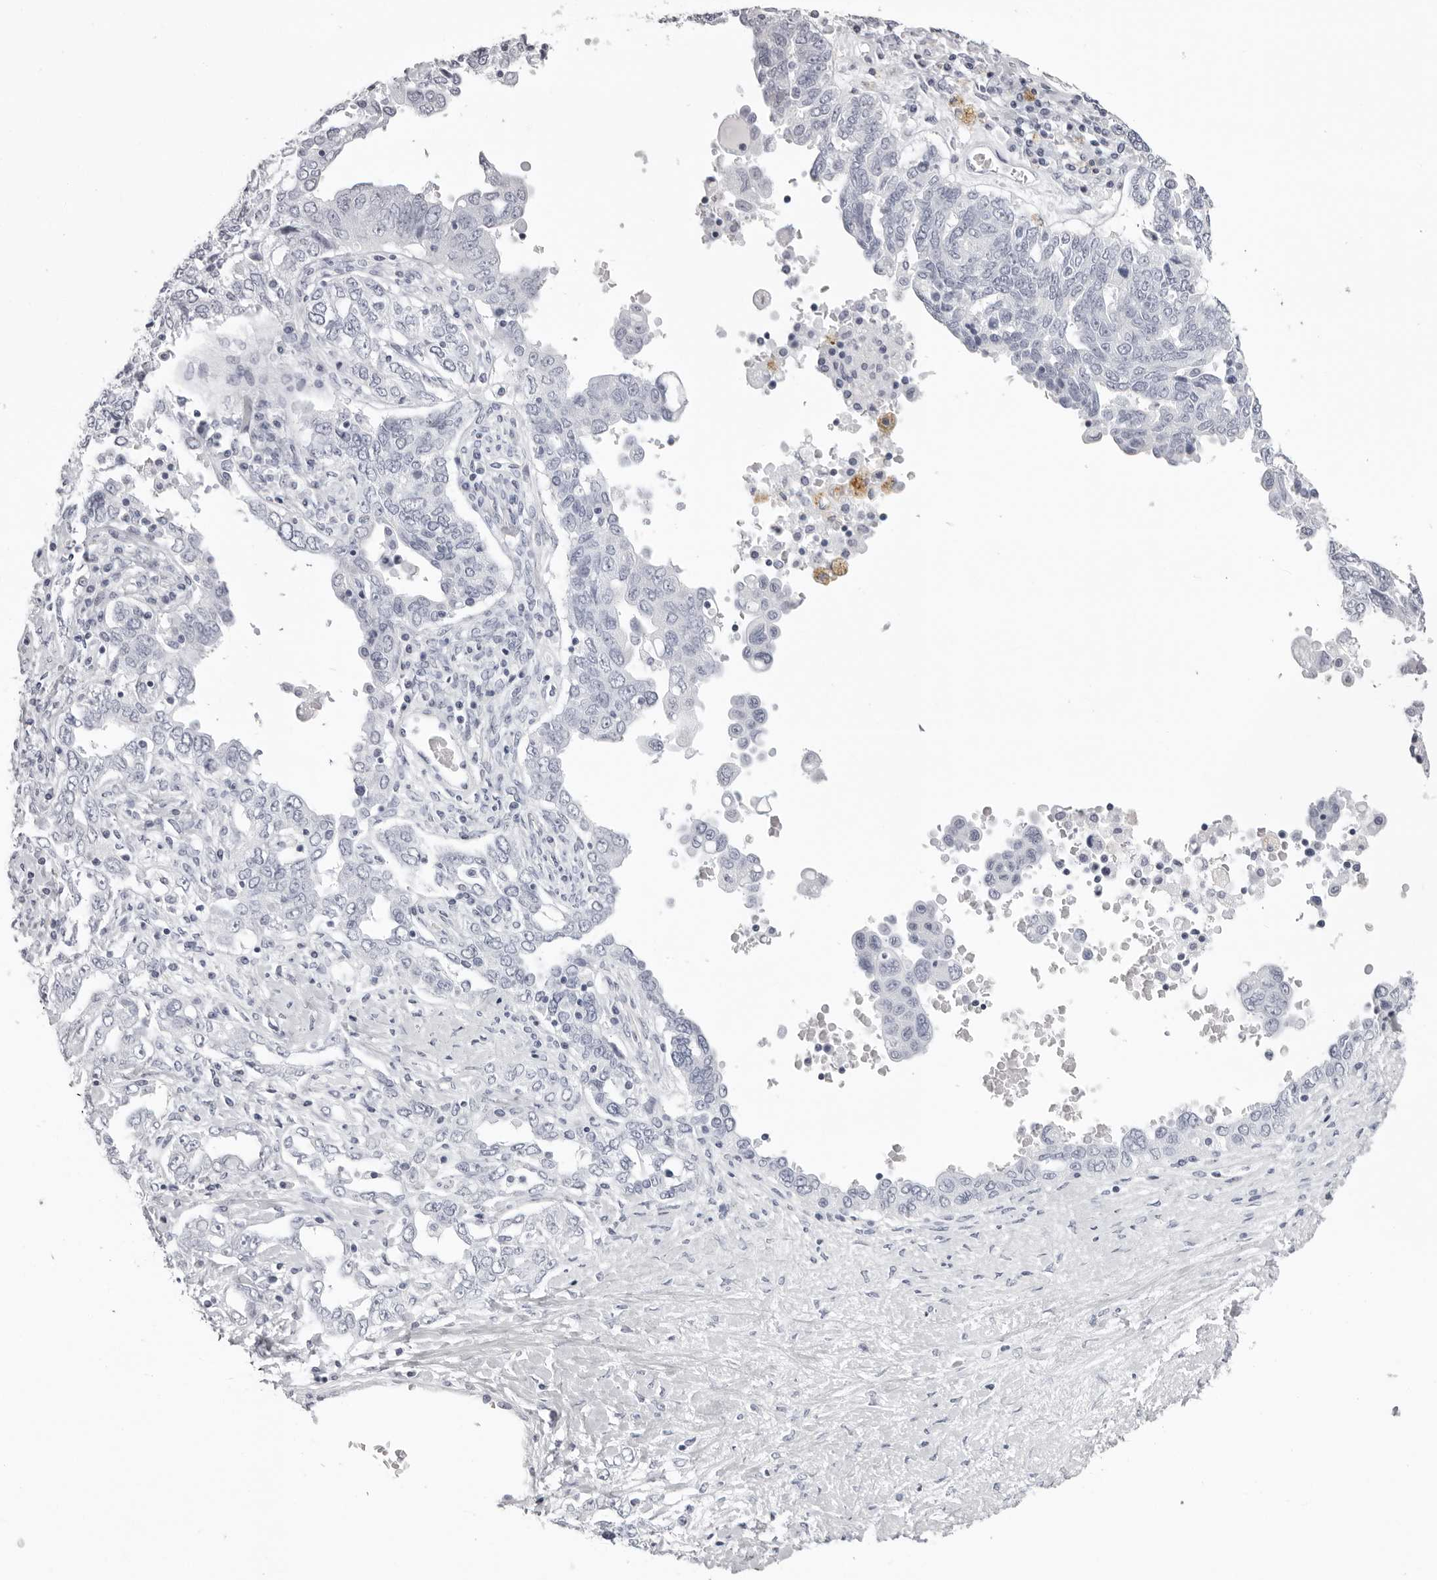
{"staining": {"intensity": "negative", "quantity": "none", "location": "none"}, "tissue": "ovarian cancer", "cell_type": "Tumor cells", "image_type": "cancer", "snomed": [{"axis": "morphology", "description": "Carcinoma, endometroid"}, {"axis": "topography", "description": "Ovary"}], "caption": "Immunohistochemical staining of ovarian endometroid carcinoma displays no significant expression in tumor cells. (DAB immunohistochemistry (IHC) with hematoxylin counter stain).", "gene": "CST1", "patient": {"sex": "female", "age": 62}}